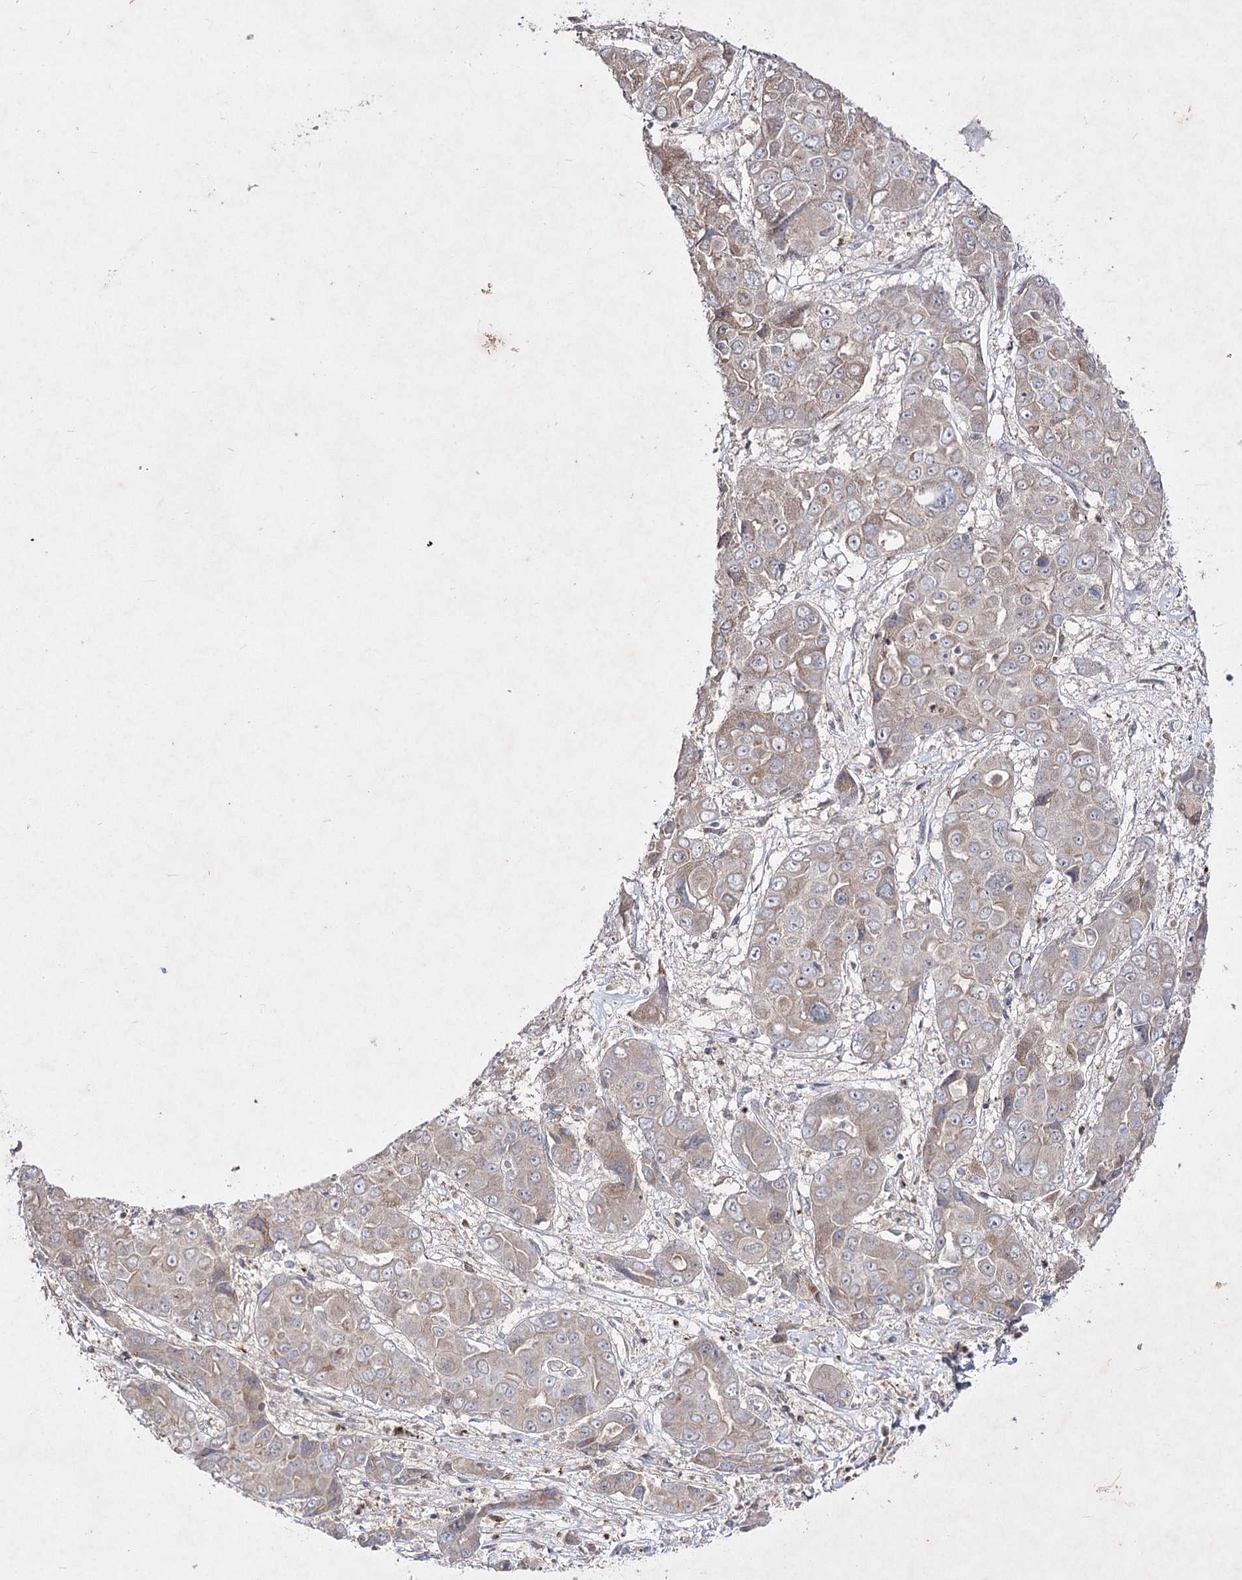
{"staining": {"intensity": "weak", "quantity": "25%-75%", "location": "cytoplasmic/membranous"}, "tissue": "liver cancer", "cell_type": "Tumor cells", "image_type": "cancer", "snomed": [{"axis": "morphology", "description": "Cholangiocarcinoma"}, {"axis": "topography", "description": "Liver"}], "caption": "Cholangiocarcinoma (liver) stained with immunohistochemistry reveals weak cytoplasmic/membranous expression in about 25%-75% of tumor cells.", "gene": "CIB2", "patient": {"sex": "male", "age": 67}}